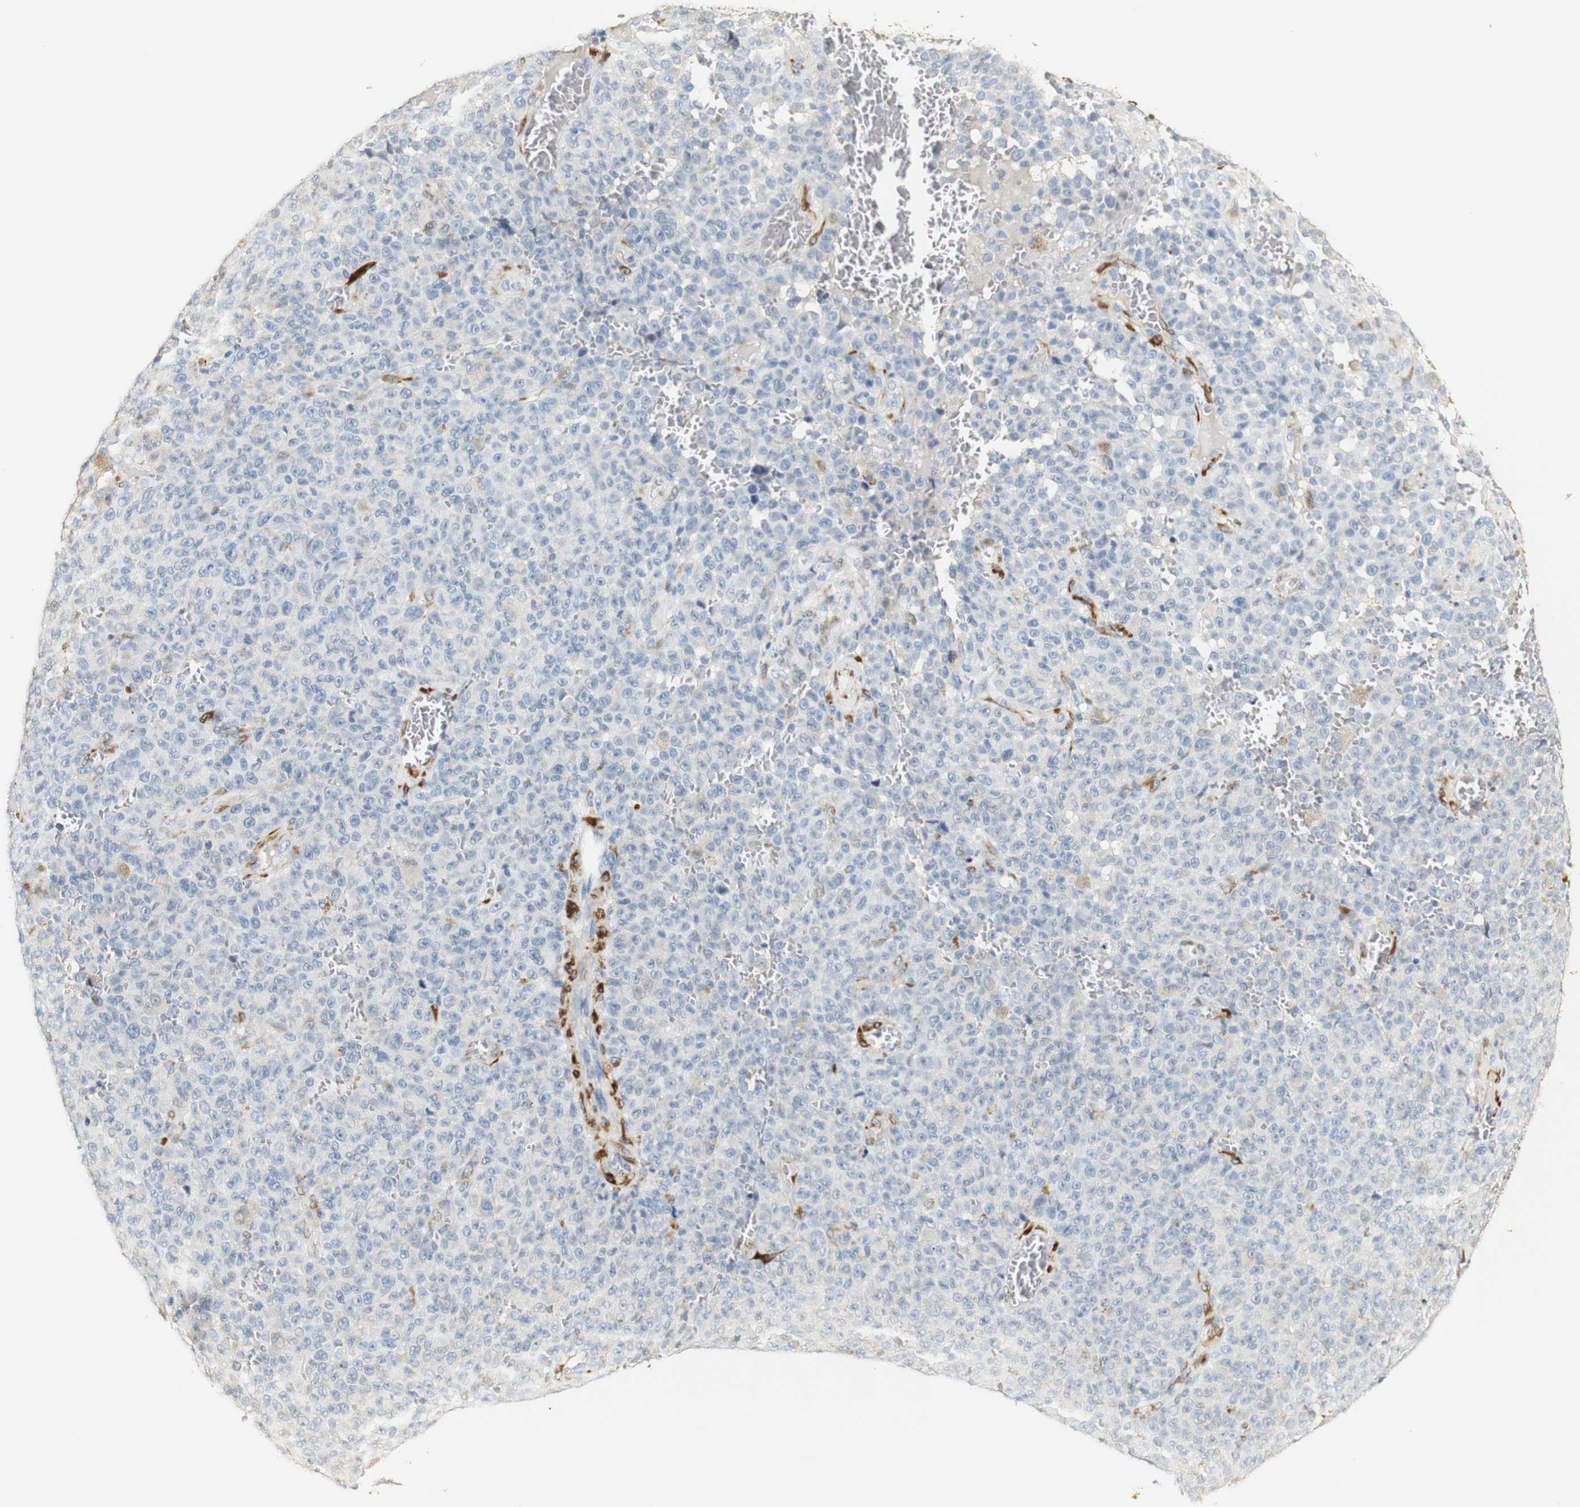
{"staining": {"intensity": "negative", "quantity": "none", "location": "none"}, "tissue": "melanoma", "cell_type": "Tumor cells", "image_type": "cancer", "snomed": [{"axis": "morphology", "description": "Malignant melanoma, NOS"}, {"axis": "topography", "description": "Skin"}], "caption": "An image of melanoma stained for a protein displays no brown staining in tumor cells.", "gene": "FMO3", "patient": {"sex": "female", "age": 82}}